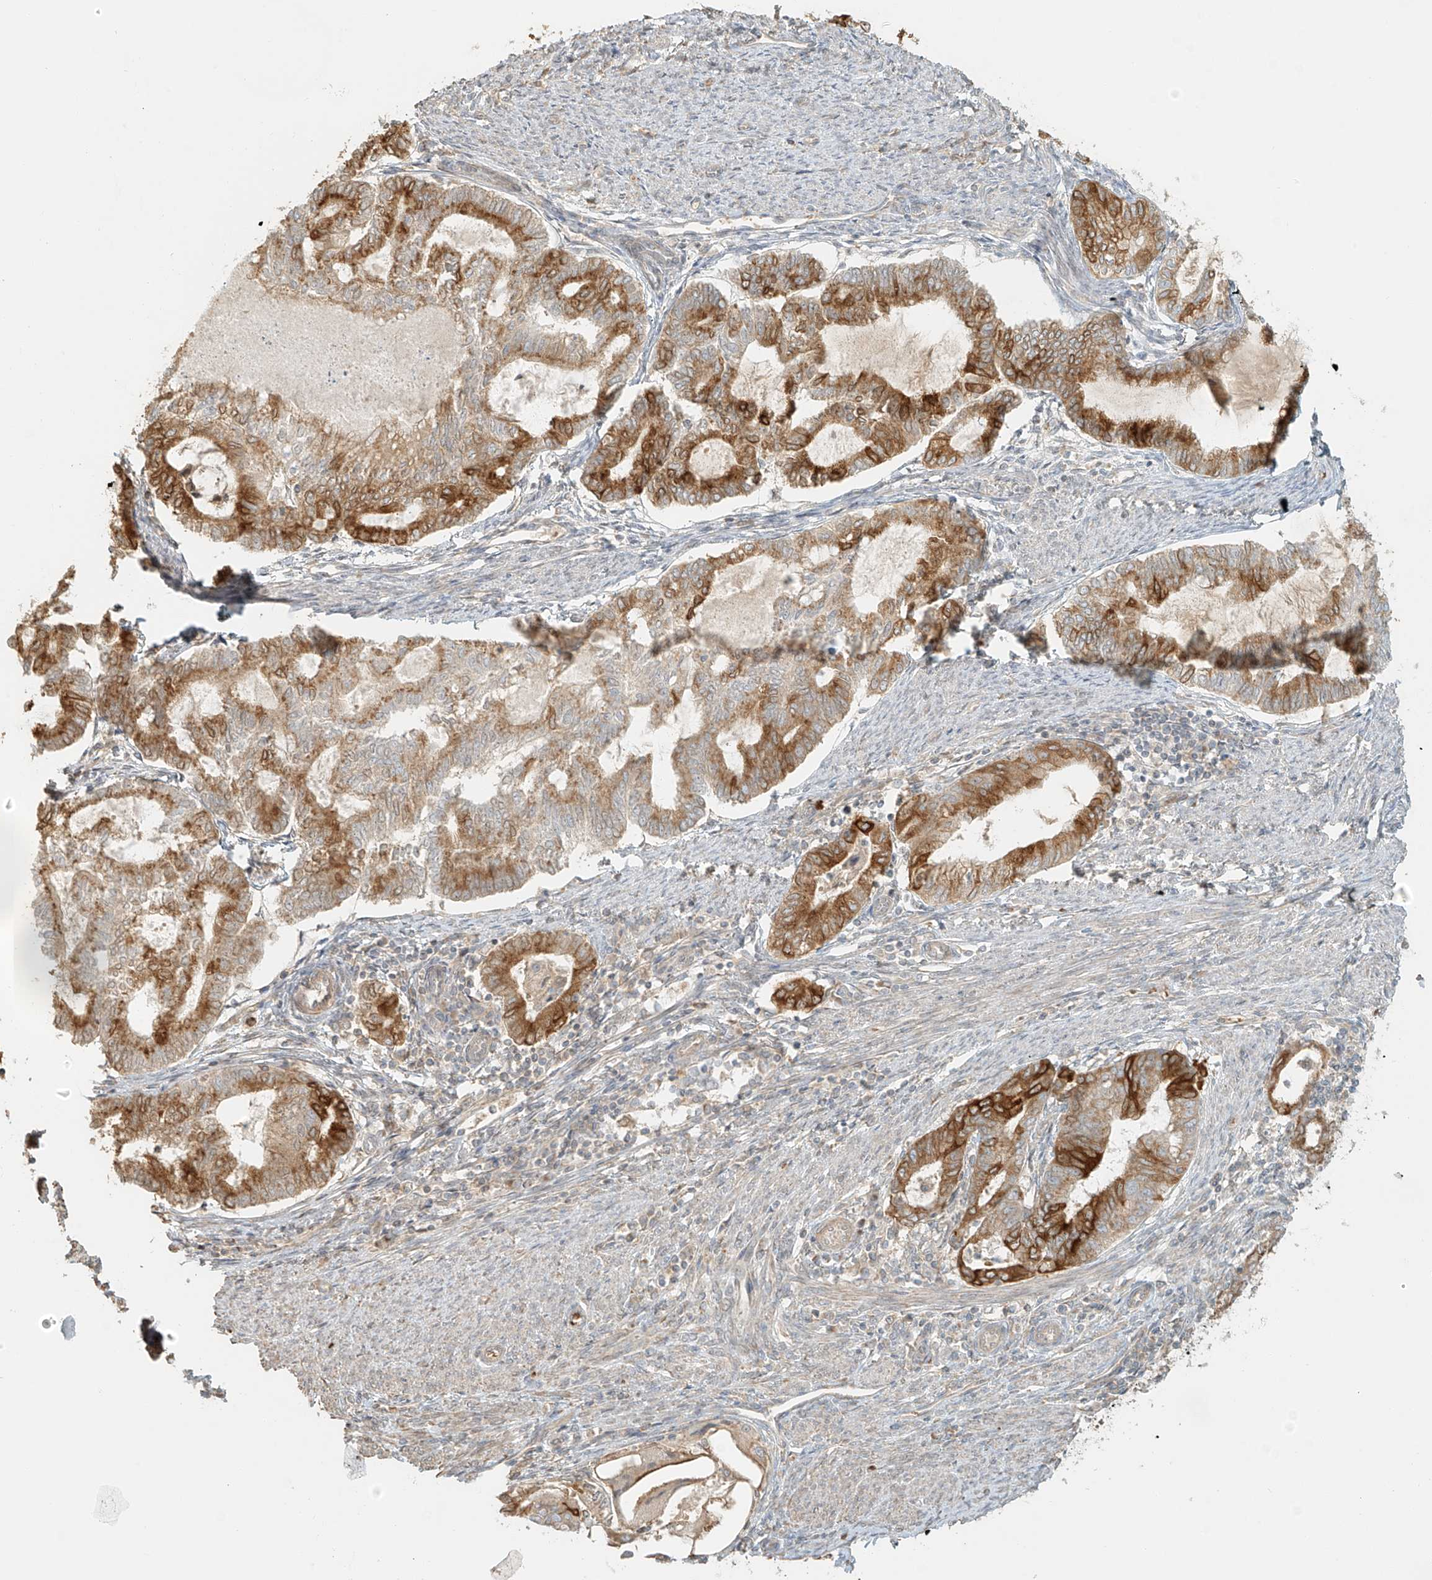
{"staining": {"intensity": "strong", "quantity": ">75%", "location": "cytoplasmic/membranous"}, "tissue": "endometrial cancer", "cell_type": "Tumor cells", "image_type": "cancer", "snomed": [{"axis": "morphology", "description": "Adenocarcinoma, NOS"}, {"axis": "topography", "description": "Endometrium"}], "caption": "Immunohistochemical staining of human endometrial adenocarcinoma demonstrates strong cytoplasmic/membranous protein expression in about >75% of tumor cells.", "gene": "UPK1B", "patient": {"sex": "female", "age": 79}}